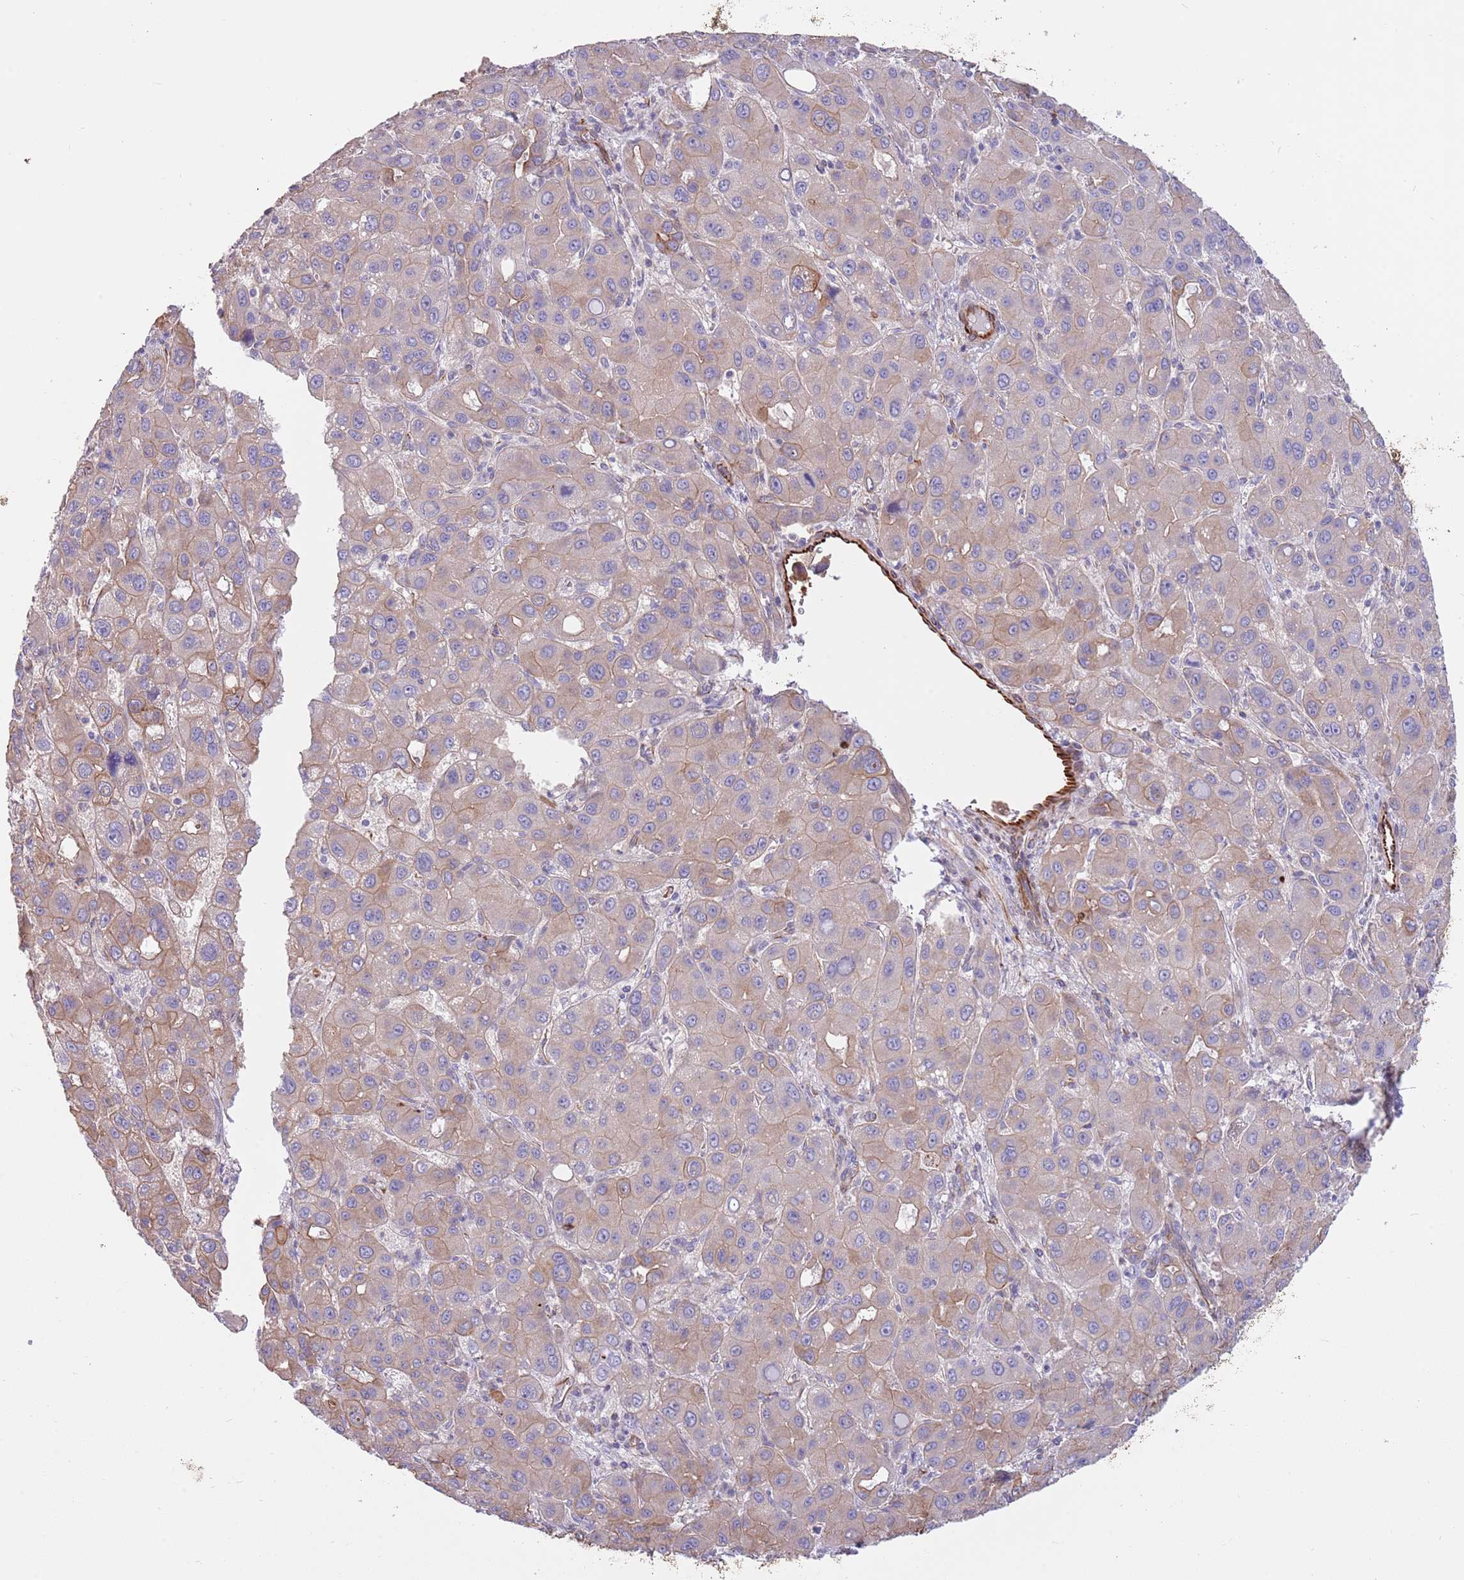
{"staining": {"intensity": "moderate", "quantity": "25%-75%", "location": "cytoplasmic/membranous"}, "tissue": "liver cancer", "cell_type": "Tumor cells", "image_type": "cancer", "snomed": [{"axis": "morphology", "description": "Carcinoma, Hepatocellular, NOS"}, {"axis": "topography", "description": "Liver"}], "caption": "Immunohistochemical staining of liver cancer (hepatocellular carcinoma) exhibits moderate cytoplasmic/membranous protein positivity in about 25%-75% of tumor cells.", "gene": "MOGAT1", "patient": {"sex": "male", "age": 55}}